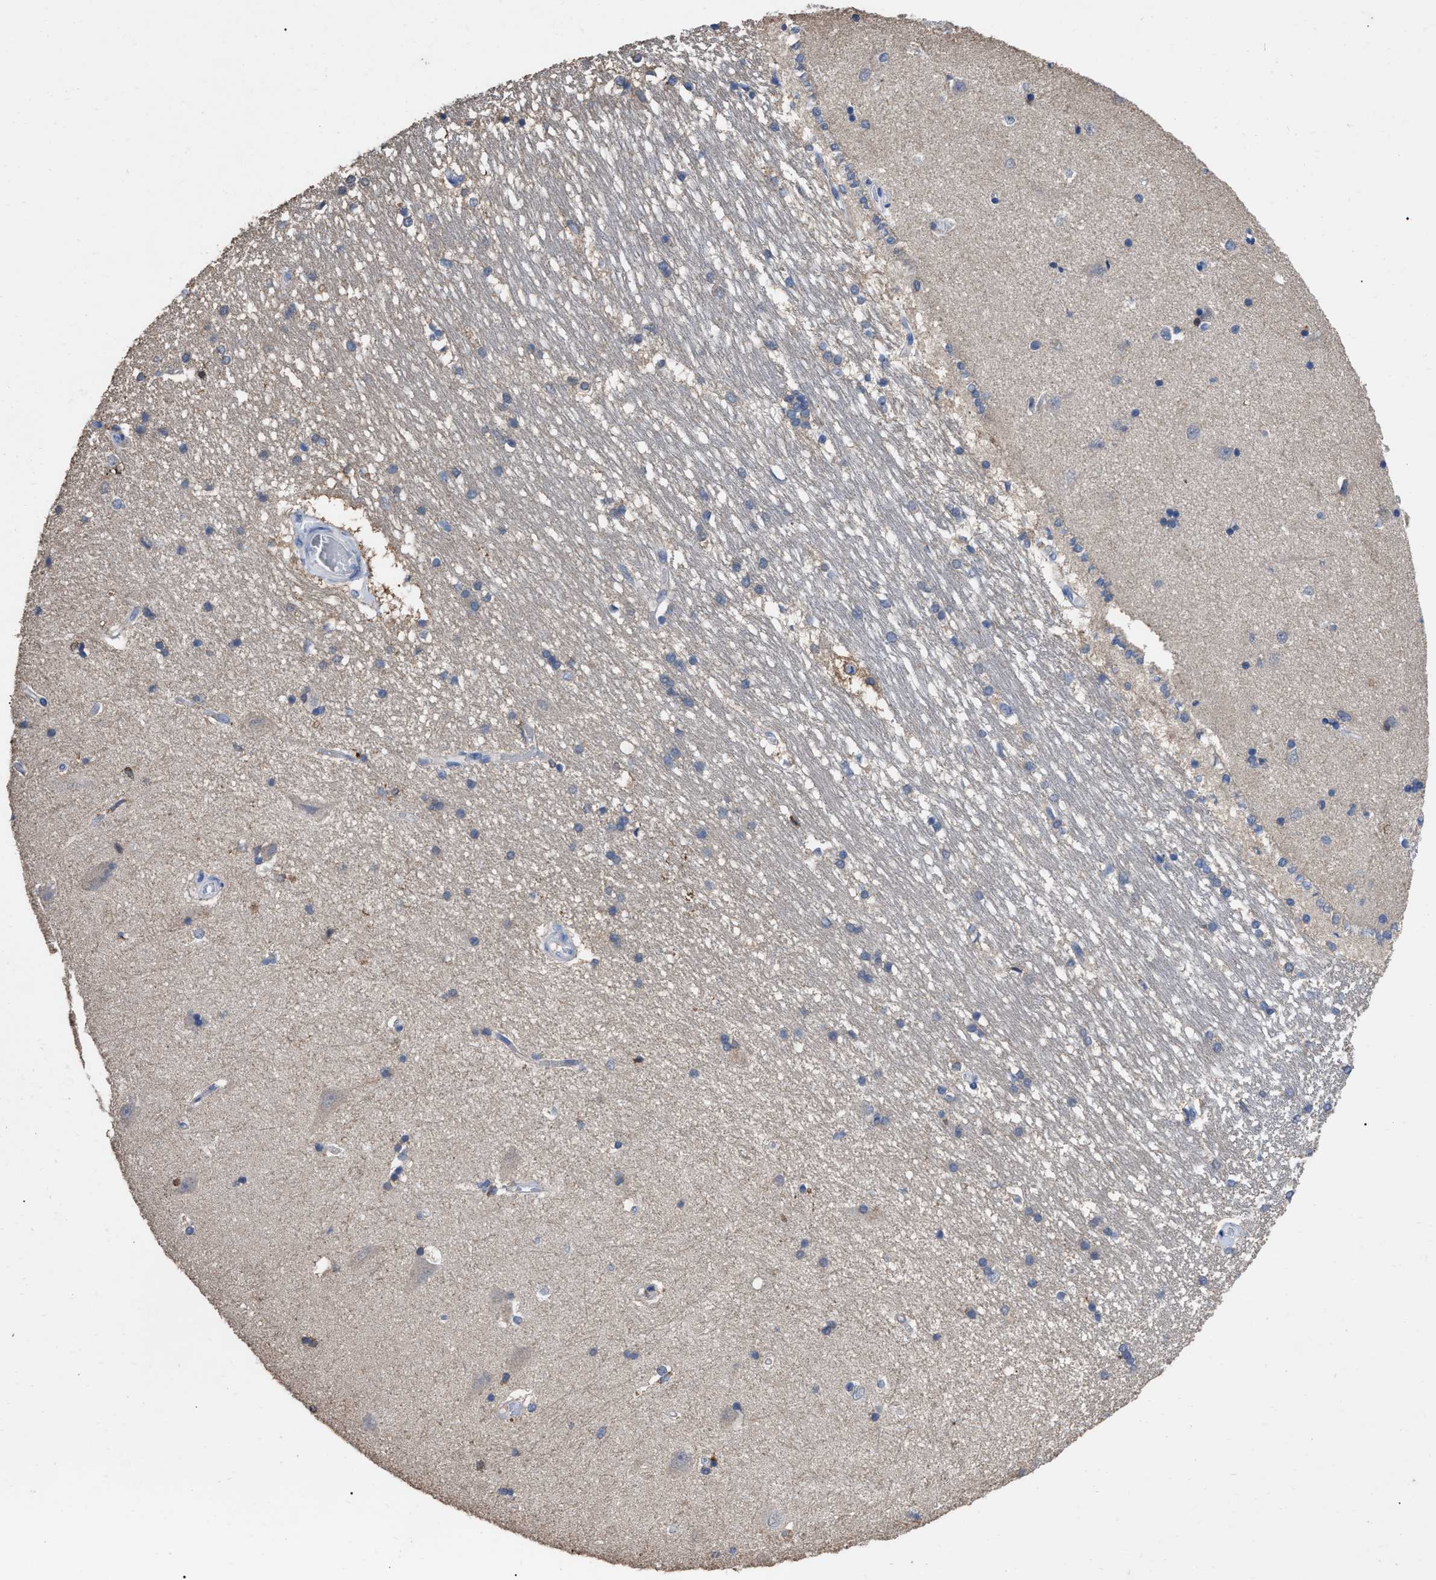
{"staining": {"intensity": "negative", "quantity": "none", "location": "none"}, "tissue": "hippocampus", "cell_type": "Glial cells", "image_type": "normal", "snomed": [{"axis": "morphology", "description": "Normal tissue, NOS"}, {"axis": "topography", "description": "Hippocampus"}], "caption": "The immunohistochemistry micrograph has no significant positivity in glial cells of hippocampus. Brightfield microscopy of immunohistochemistry stained with DAB (brown) and hematoxylin (blue), captured at high magnification.", "gene": "GPR179", "patient": {"sex": "male", "age": 45}}